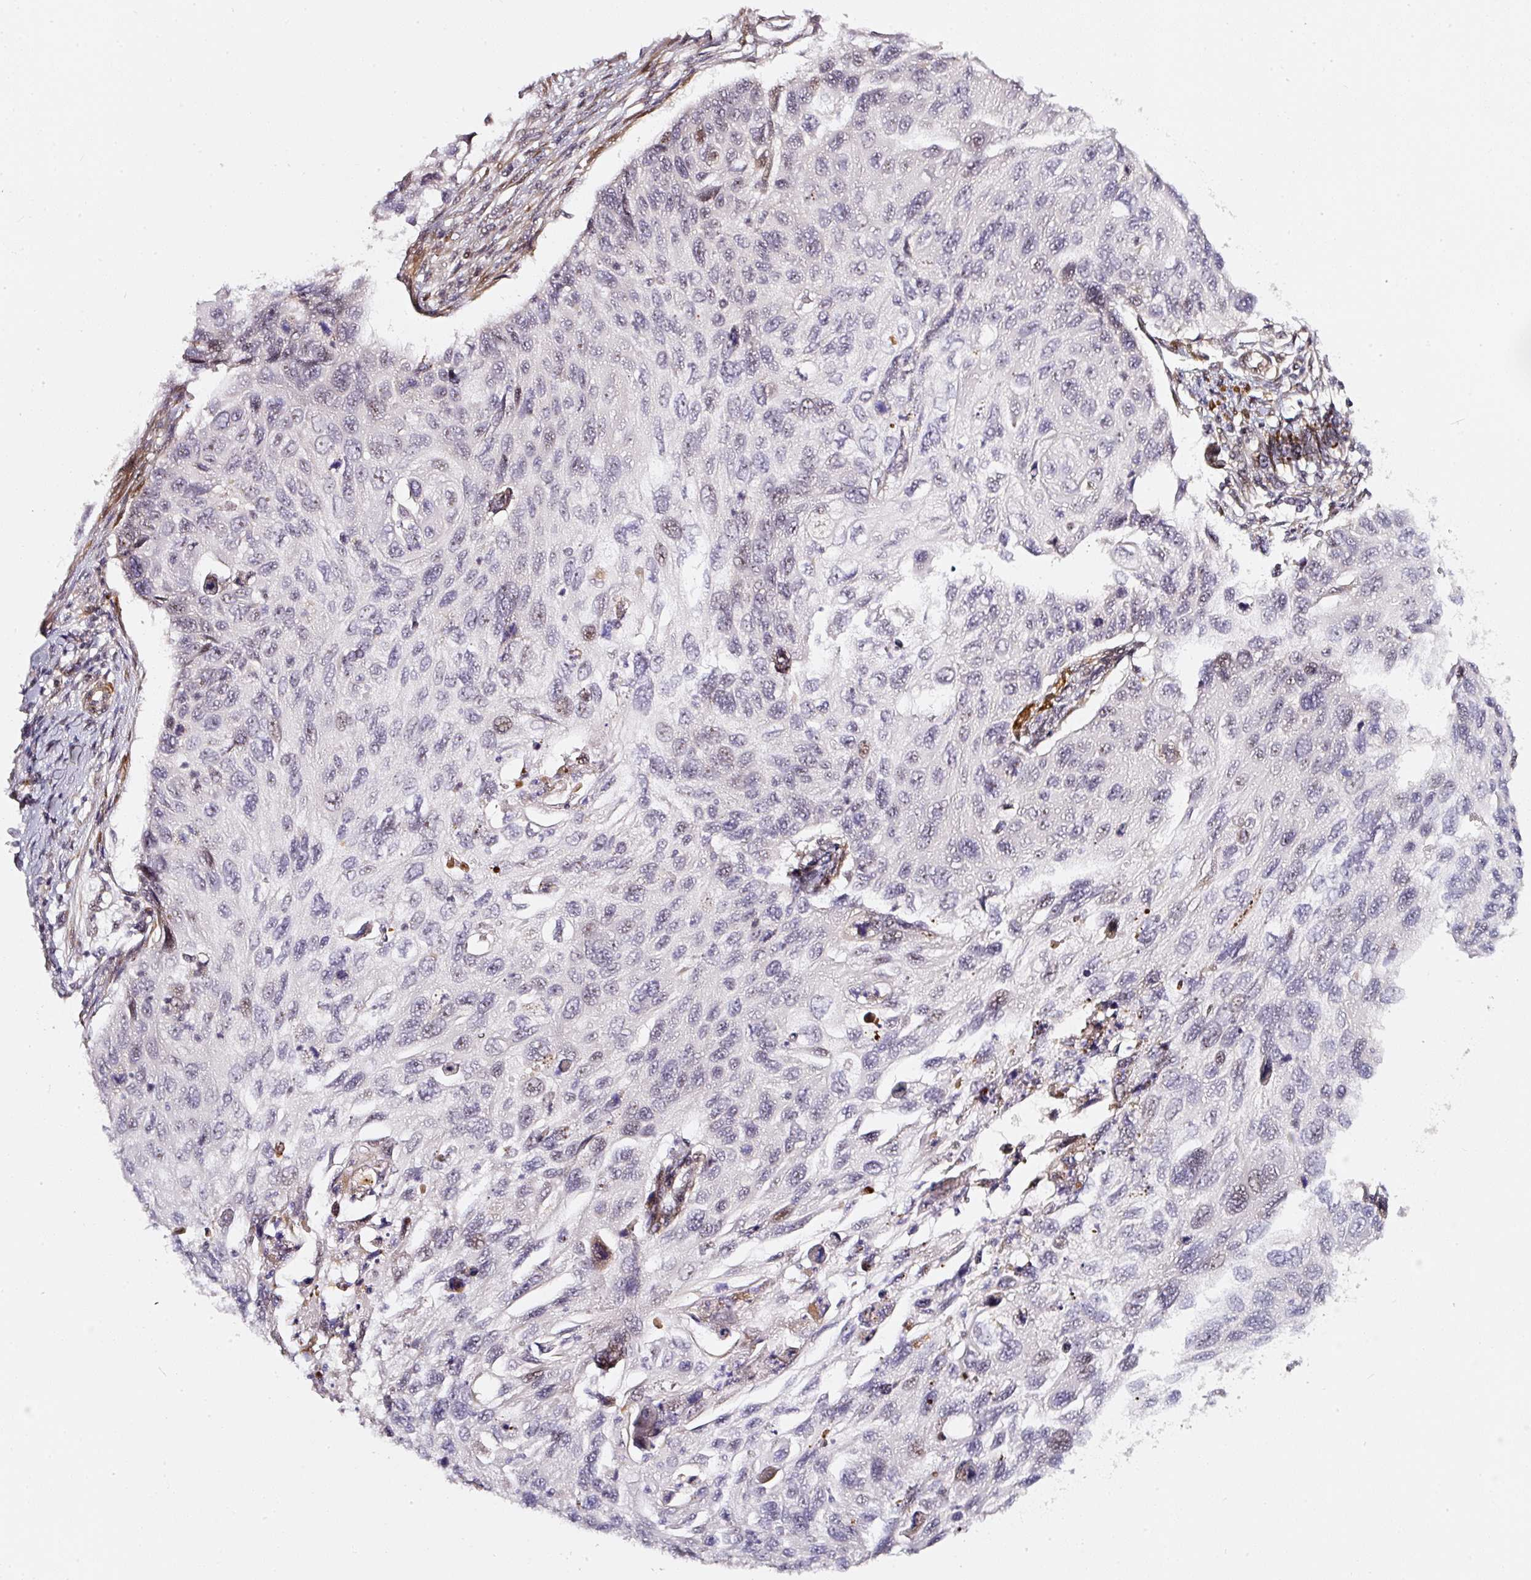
{"staining": {"intensity": "weak", "quantity": "<25%", "location": "nuclear"}, "tissue": "cervical cancer", "cell_type": "Tumor cells", "image_type": "cancer", "snomed": [{"axis": "morphology", "description": "Squamous cell carcinoma, NOS"}, {"axis": "topography", "description": "Cervix"}], "caption": "This micrograph is of cervical cancer stained with IHC to label a protein in brown with the nuclei are counter-stained blue. There is no staining in tumor cells.", "gene": "MXRA8", "patient": {"sex": "female", "age": 70}}